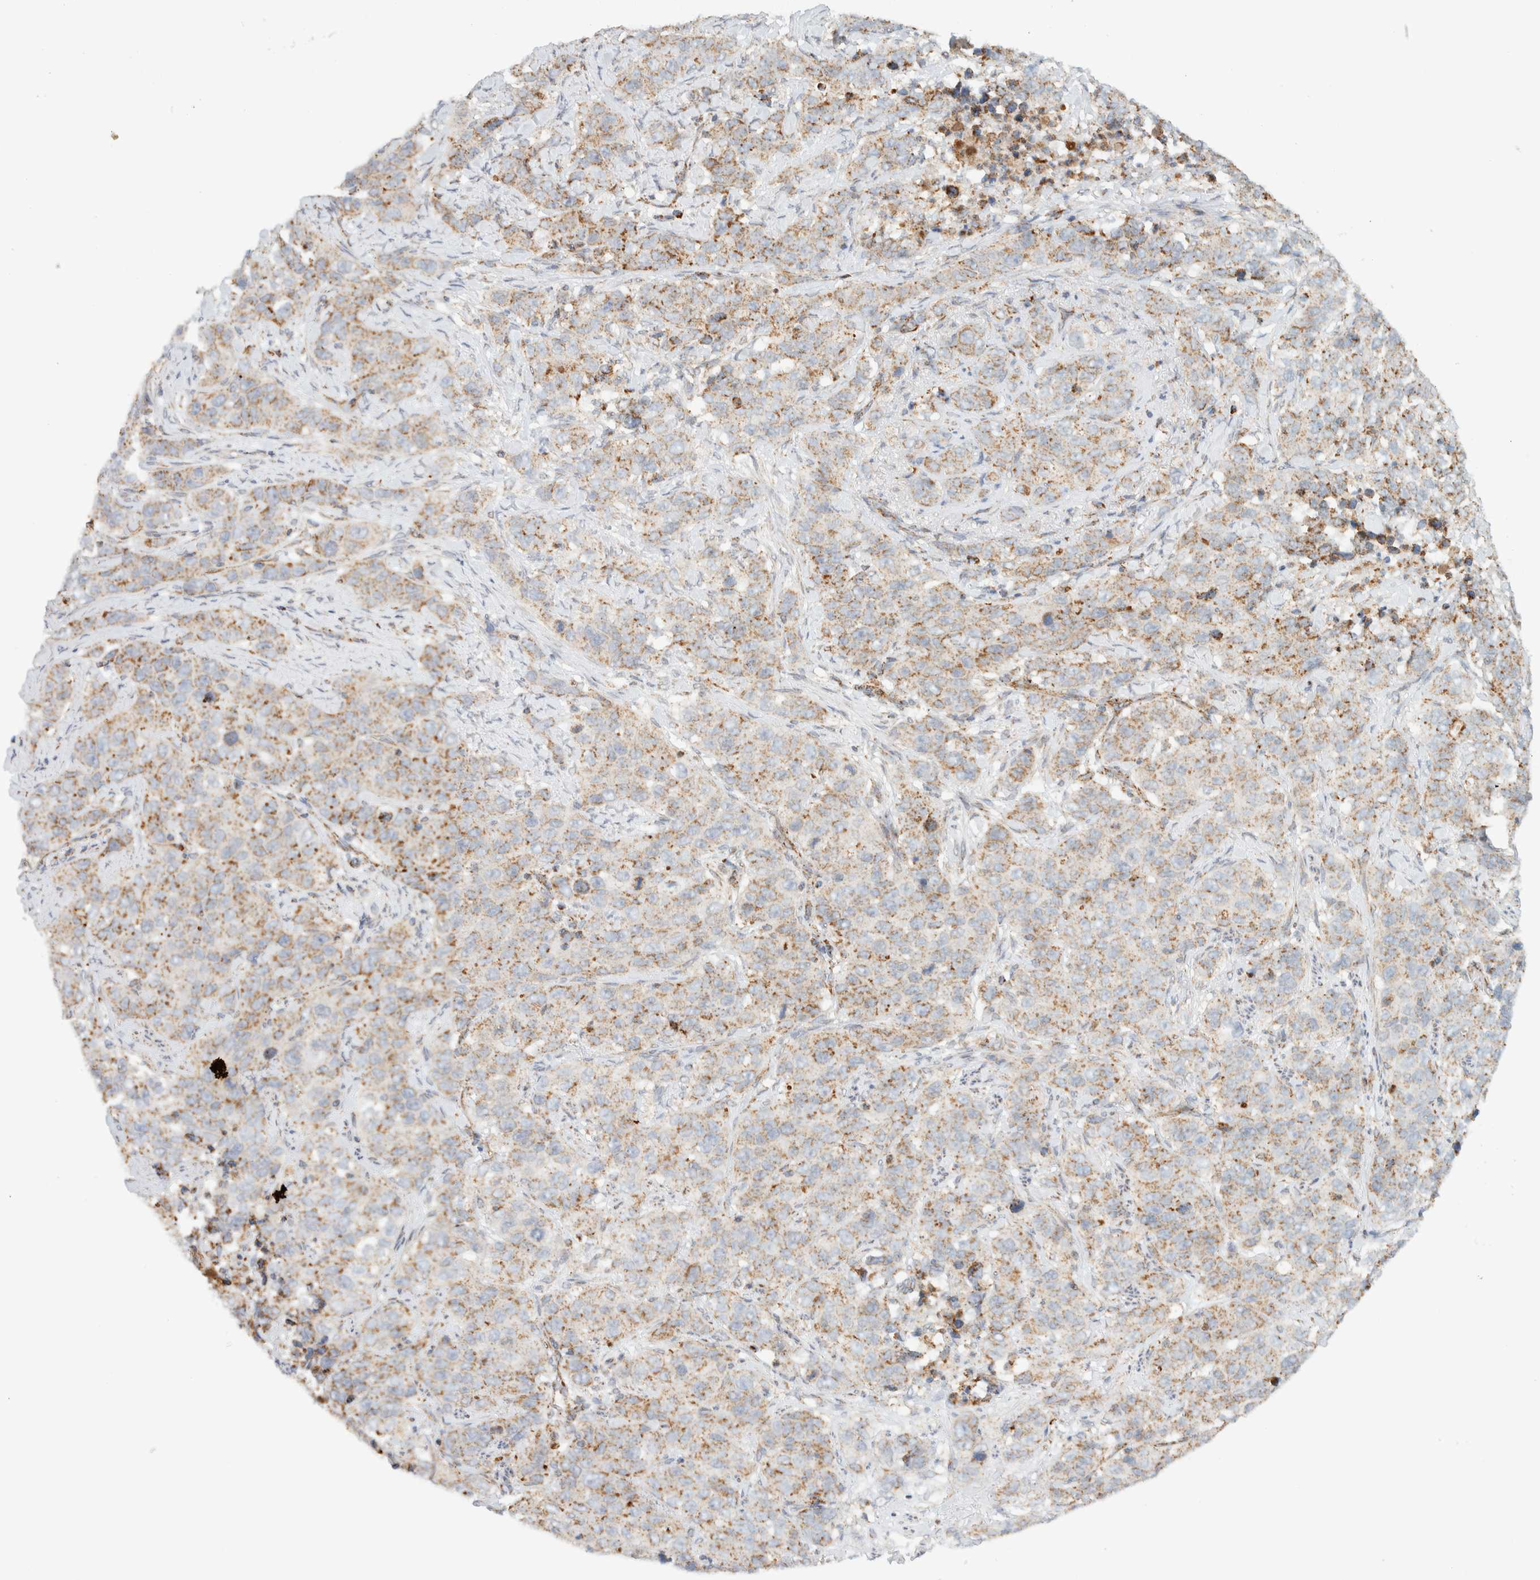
{"staining": {"intensity": "moderate", "quantity": ">75%", "location": "cytoplasmic/membranous"}, "tissue": "stomach cancer", "cell_type": "Tumor cells", "image_type": "cancer", "snomed": [{"axis": "morphology", "description": "Adenocarcinoma, NOS"}, {"axis": "topography", "description": "Stomach"}], "caption": "Immunohistochemical staining of stomach cancer reveals medium levels of moderate cytoplasmic/membranous protein expression in about >75% of tumor cells.", "gene": "KIFAP3", "patient": {"sex": "male", "age": 48}}